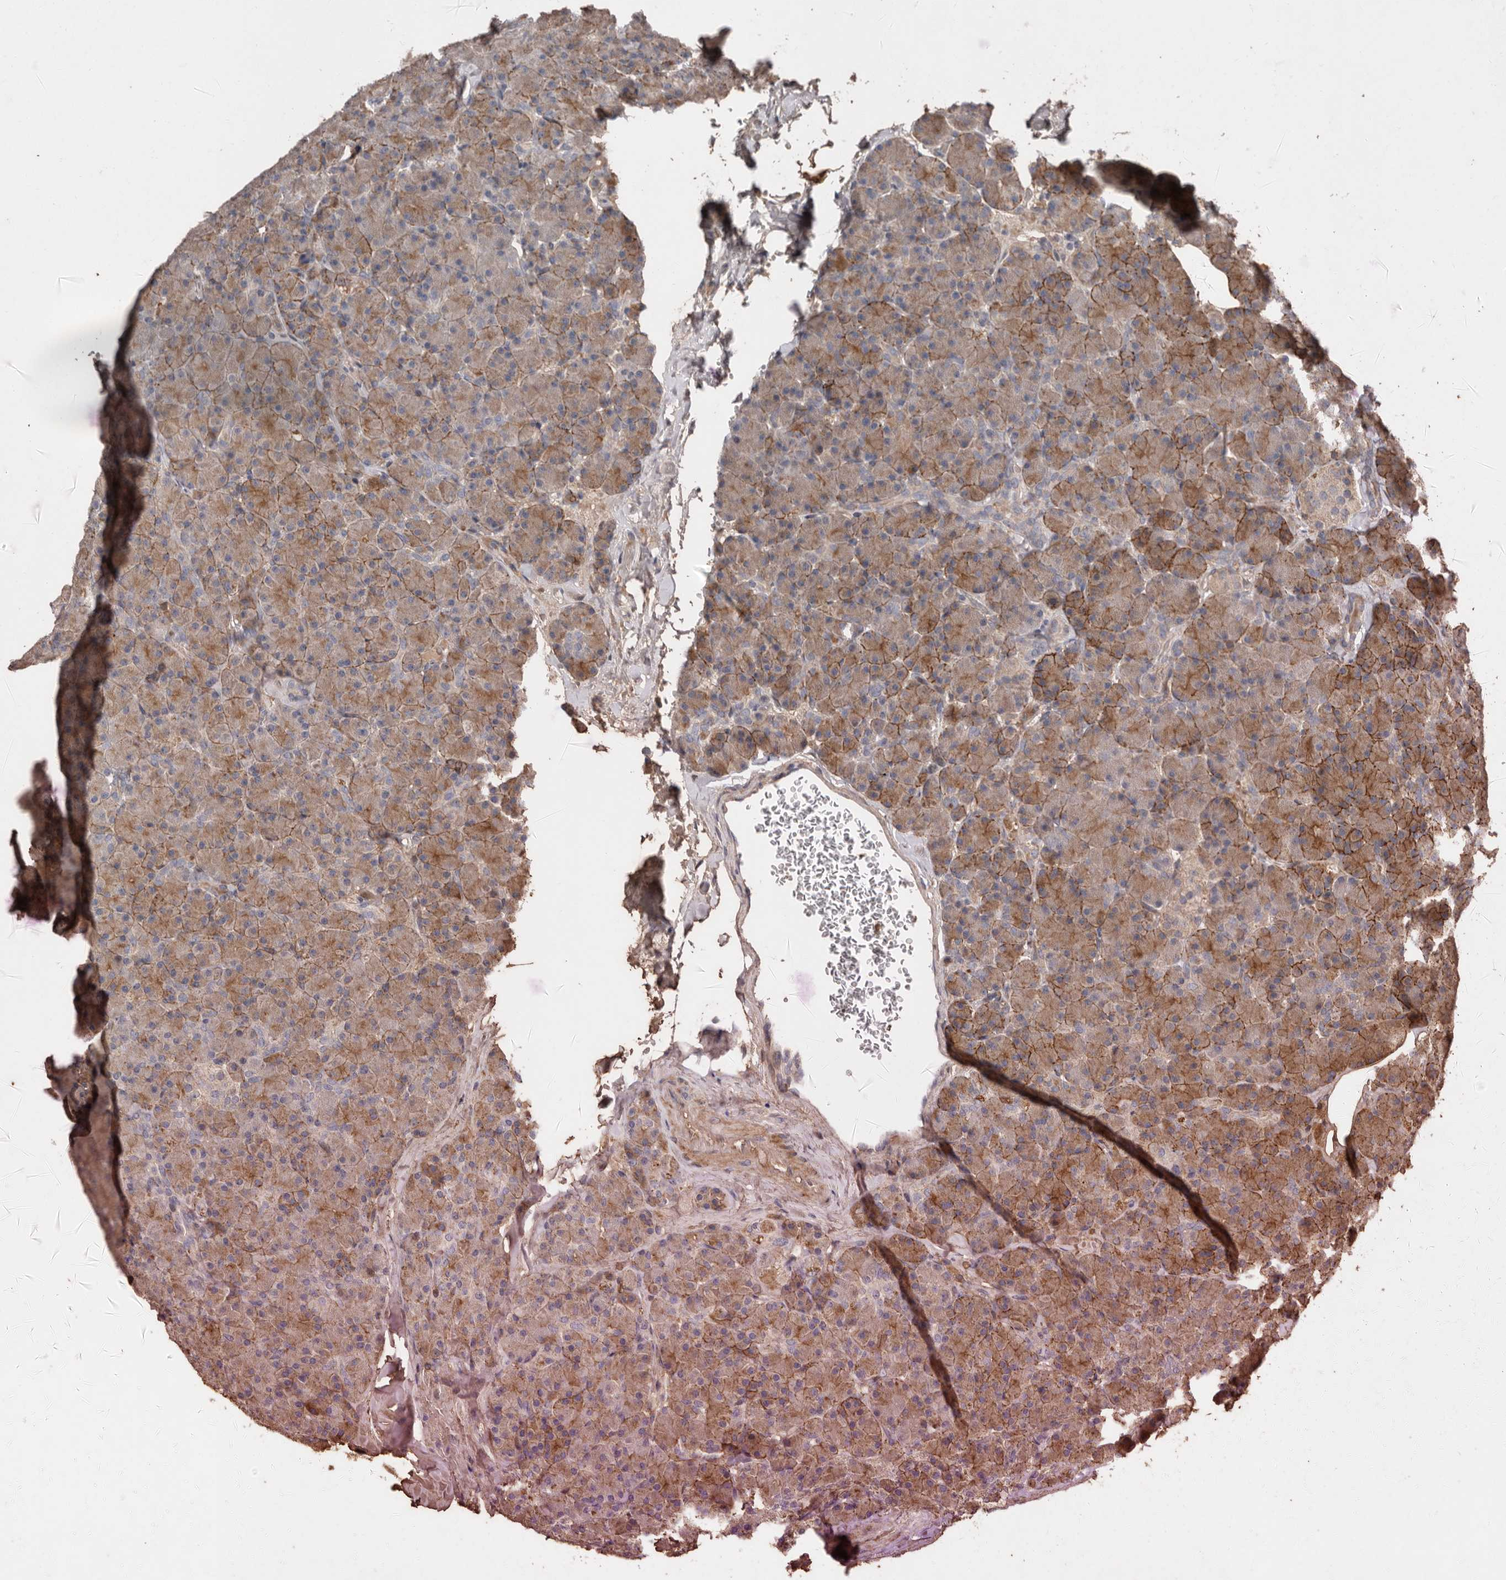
{"staining": {"intensity": "moderate", "quantity": ">75%", "location": "cytoplasmic/membranous"}, "tissue": "pancreas", "cell_type": "Exocrine glandular cells", "image_type": "normal", "snomed": [{"axis": "morphology", "description": "Normal tissue, NOS"}, {"axis": "topography", "description": "Pancreas"}], "caption": "Immunohistochemical staining of unremarkable human pancreas demonstrates >75% levels of moderate cytoplasmic/membranous protein expression in about >75% of exocrine glandular cells. The staining is performed using DAB brown chromogen to label protein expression. The nuclei are counter-stained blue using hematoxylin.", "gene": "RANBP17", "patient": {"sex": "female", "age": 43}}